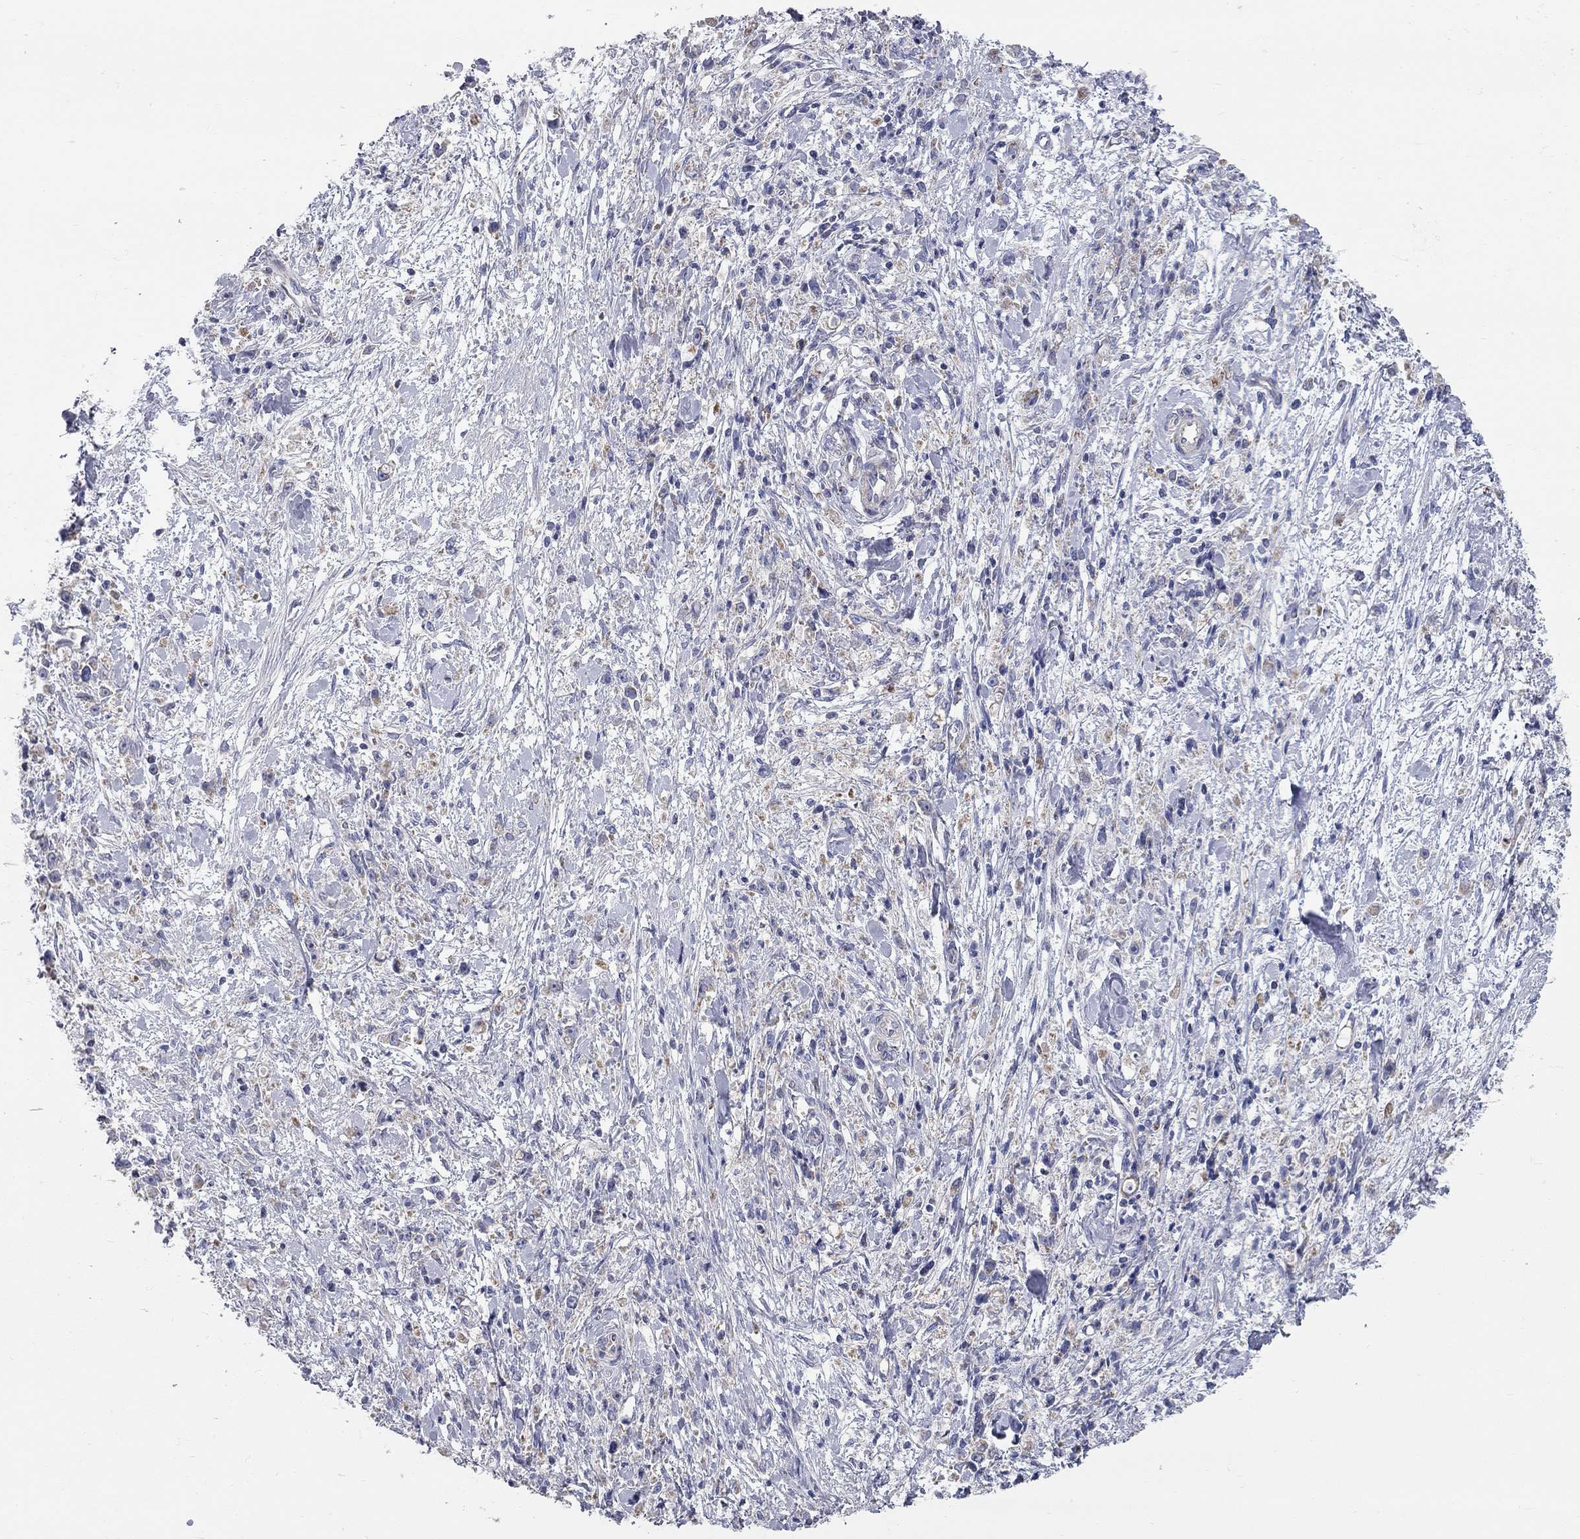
{"staining": {"intensity": "negative", "quantity": "none", "location": "none"}, "tissue": "stomach cancer", "cell_type": "Tumor cells", "image_type": "cancer", "snomed": [{"axis": "morphology", "description": "Adenocarcinoma, NOS"}, {"axis": "topography", "description": "Stomach"}], "caption": "DAB (3,3'-diaminobenzidine) immunohistochemical staining of human stomach cancer (adenocarcinoma) demonstrates no significant expression in tumor cells.", "gene": "CFAP161", "patient": {"sex": "female", "age": 59}}